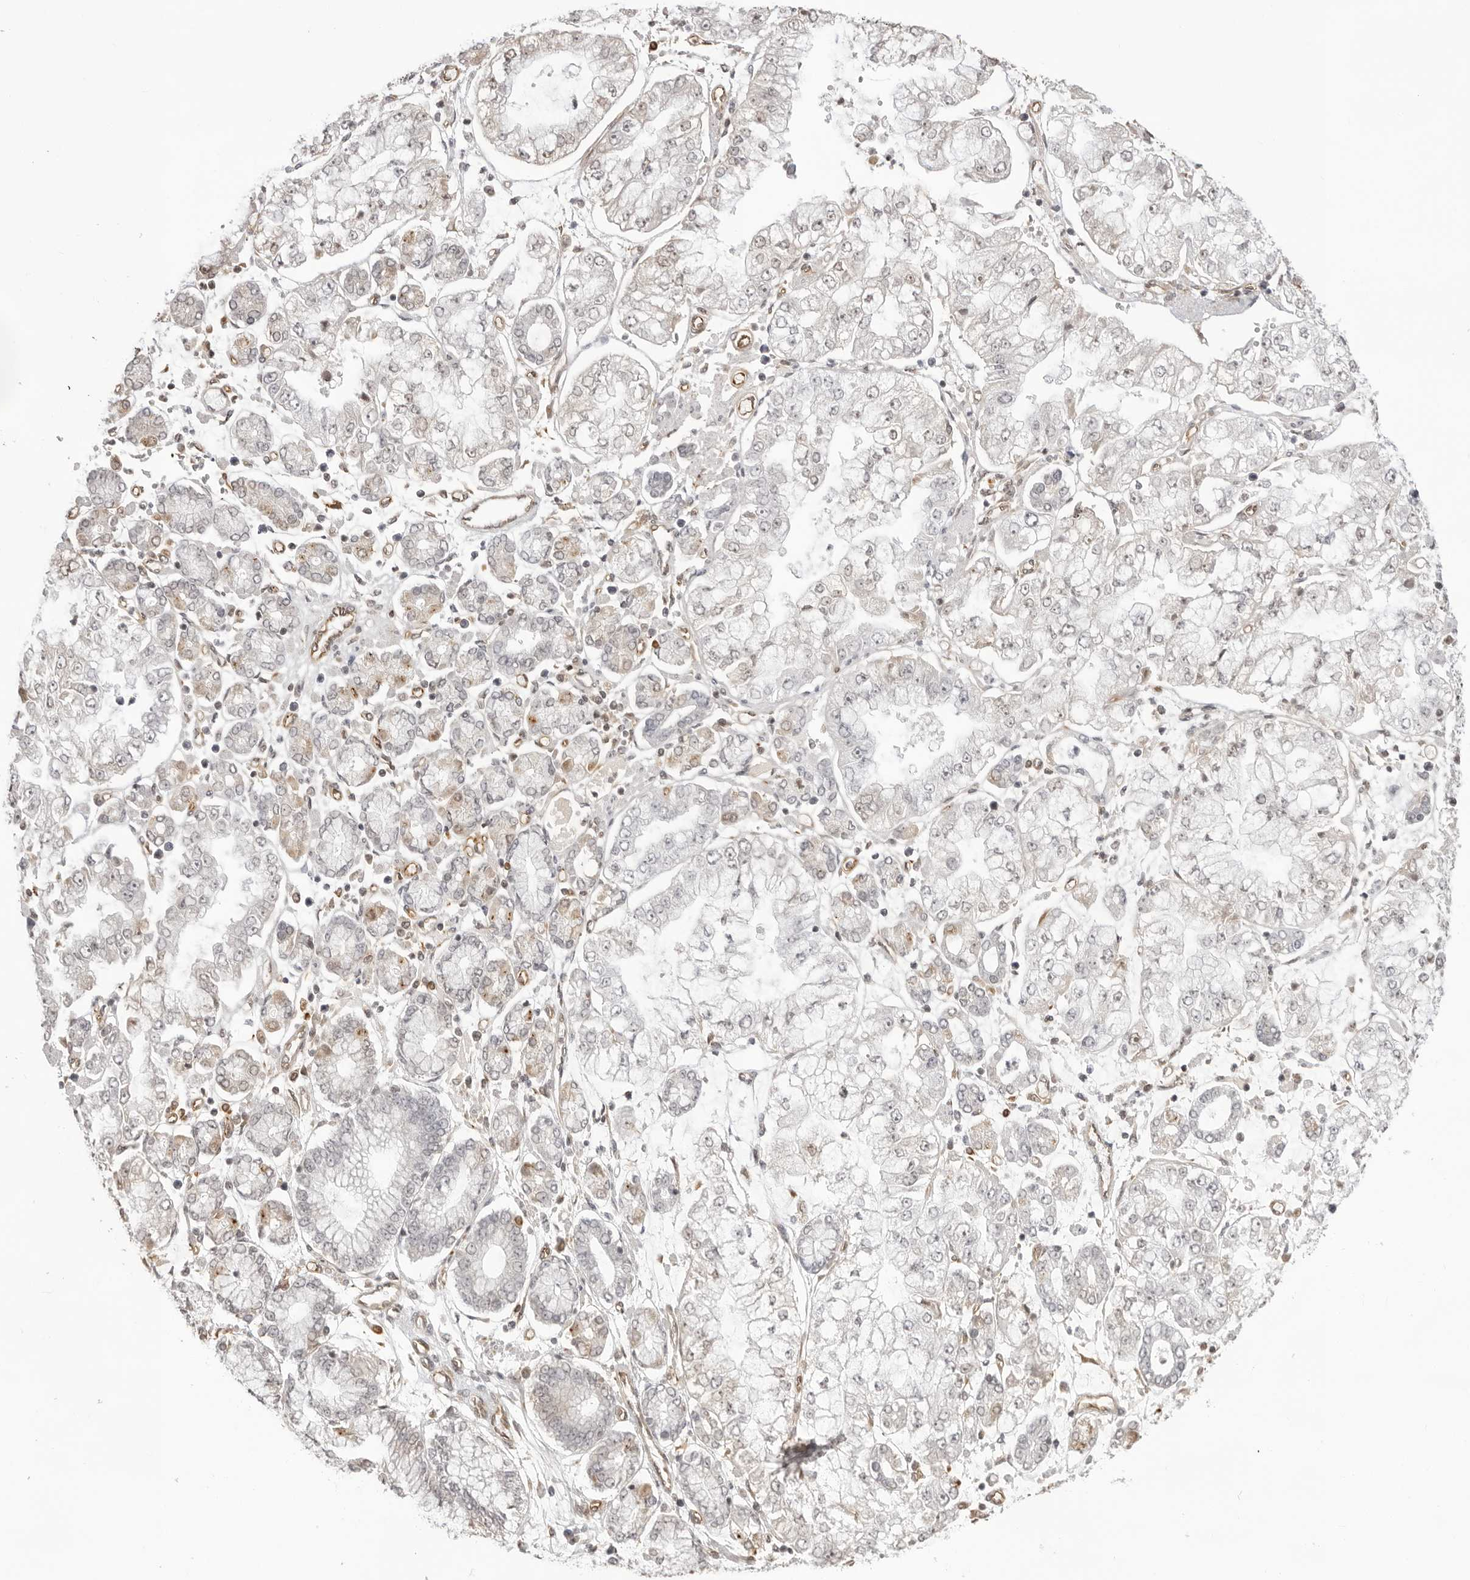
{"staining": {"intensity": "negative", "quantity": "none", "location": "none"}, "tissue": "stomach cancer", "cell_type": "Tumor cells", "image_type": "cancer", "snomed": [{"axis": "morphology", "description": "Adenocarcinoma, NOS"}, {"axis": "topography", "description": "Stomach"}], "caption": "A photomicrograph of human adenocarcinoma (stomach) is negative for staining in tumor cells. (DAB (3,3'-diaminobenzidine) IHC, high magnification).", "gene": "DYNLT5", "patient": {"sex": "male", "age": 76}}